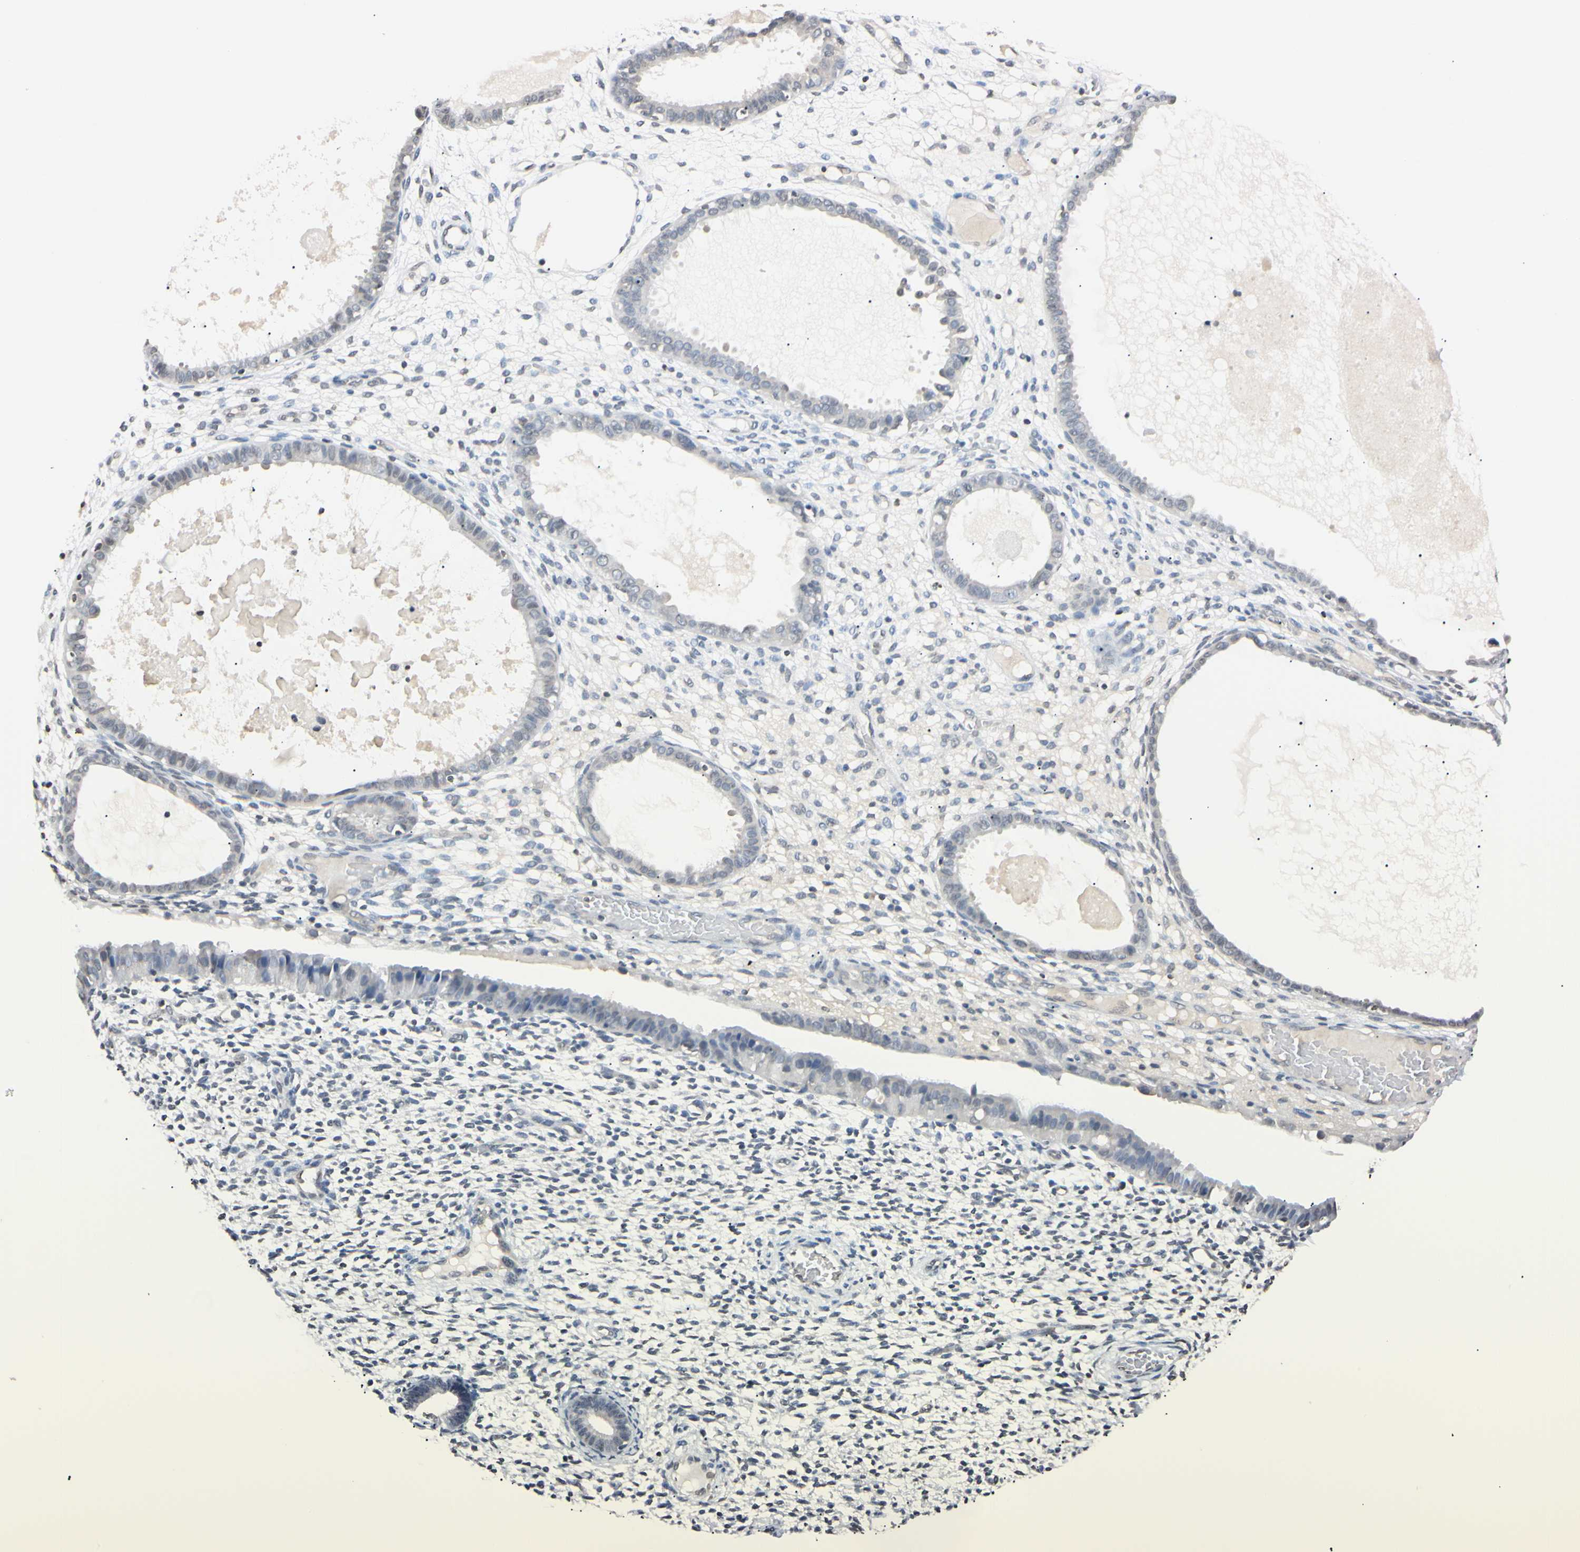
{"staining": {"intensity": "weak", "quantity": "<25%", "location": "nuclear"}, "tissue": "endometrium", "cell_type": "Cells in endometrial stroma", "image_type": "normal", "snomed": [{"axis": "morphology", "description": "Normal tissue, NOS"}, {"axis": "topography", "description": "Endometrium"}], "caption": "Endometrium stained for a protein using immunohistochemistry shows no expression cells in endometrial stroma.", "gene": "CDC45", "patient": {"sex": "female", "age": 61}}